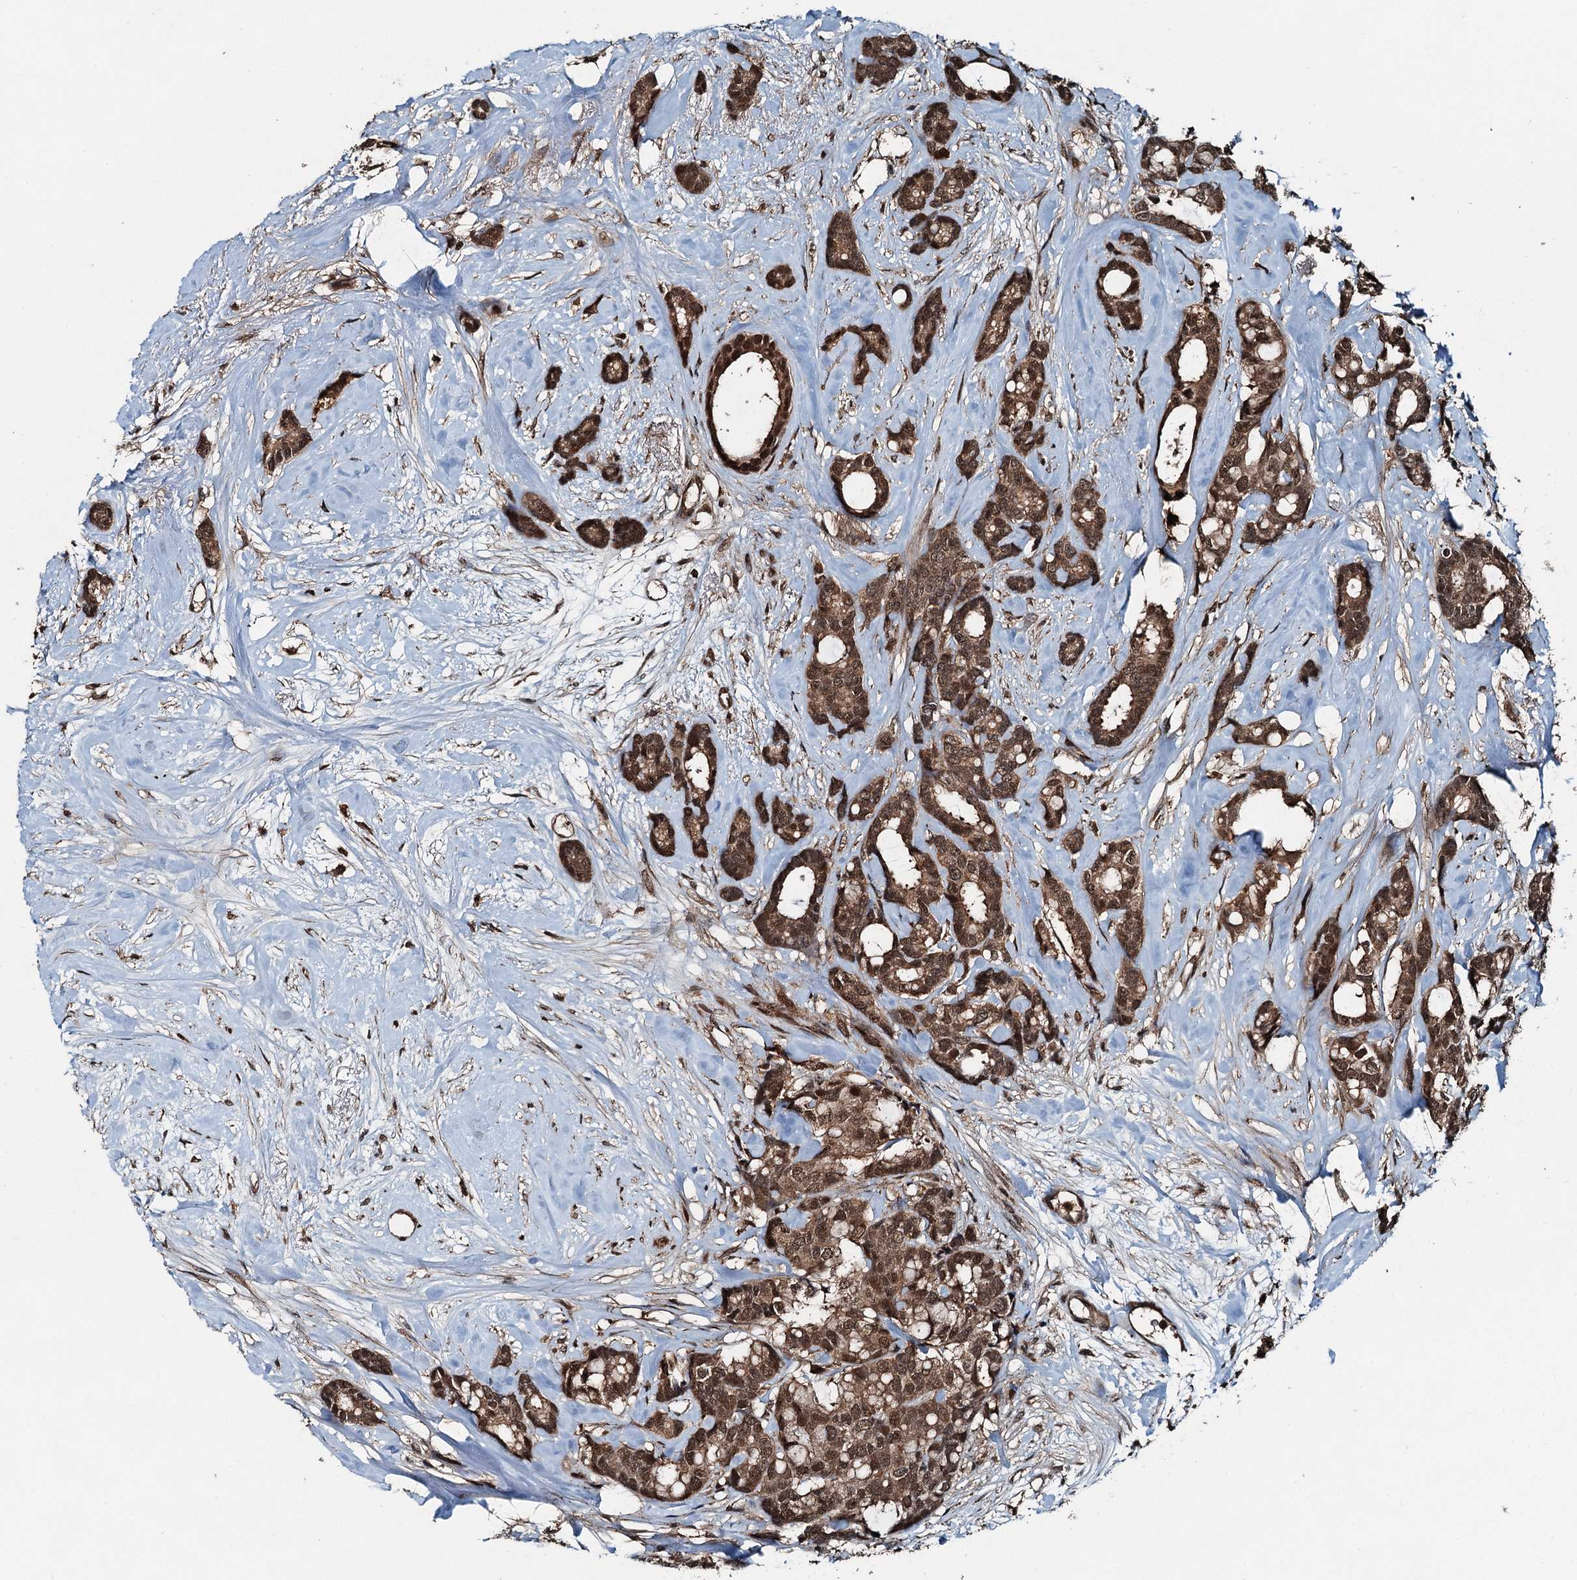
{"staining": {"intensity": "moderate", "quantity": ">75%", "location": "cytoplasmic/membranous,nuclear"}, "tissue": "breast cancer", "cell_type": "Tumor cells", "image_type": "cancer", "snomed": [{"axis": "morphology", "description": "Duct carcinoma"}, {"axis": "topography", "description": "Breast"}], "caption": "DAB immunohistochemical staining of intraductal carcinoma (breast) reveals moderate cytoplasmic/membranous and nuclear protein expression in approximately >75% of tumor cells.", "gene": "UBXN6", "patient": {"sex": "female", "age": 87}}